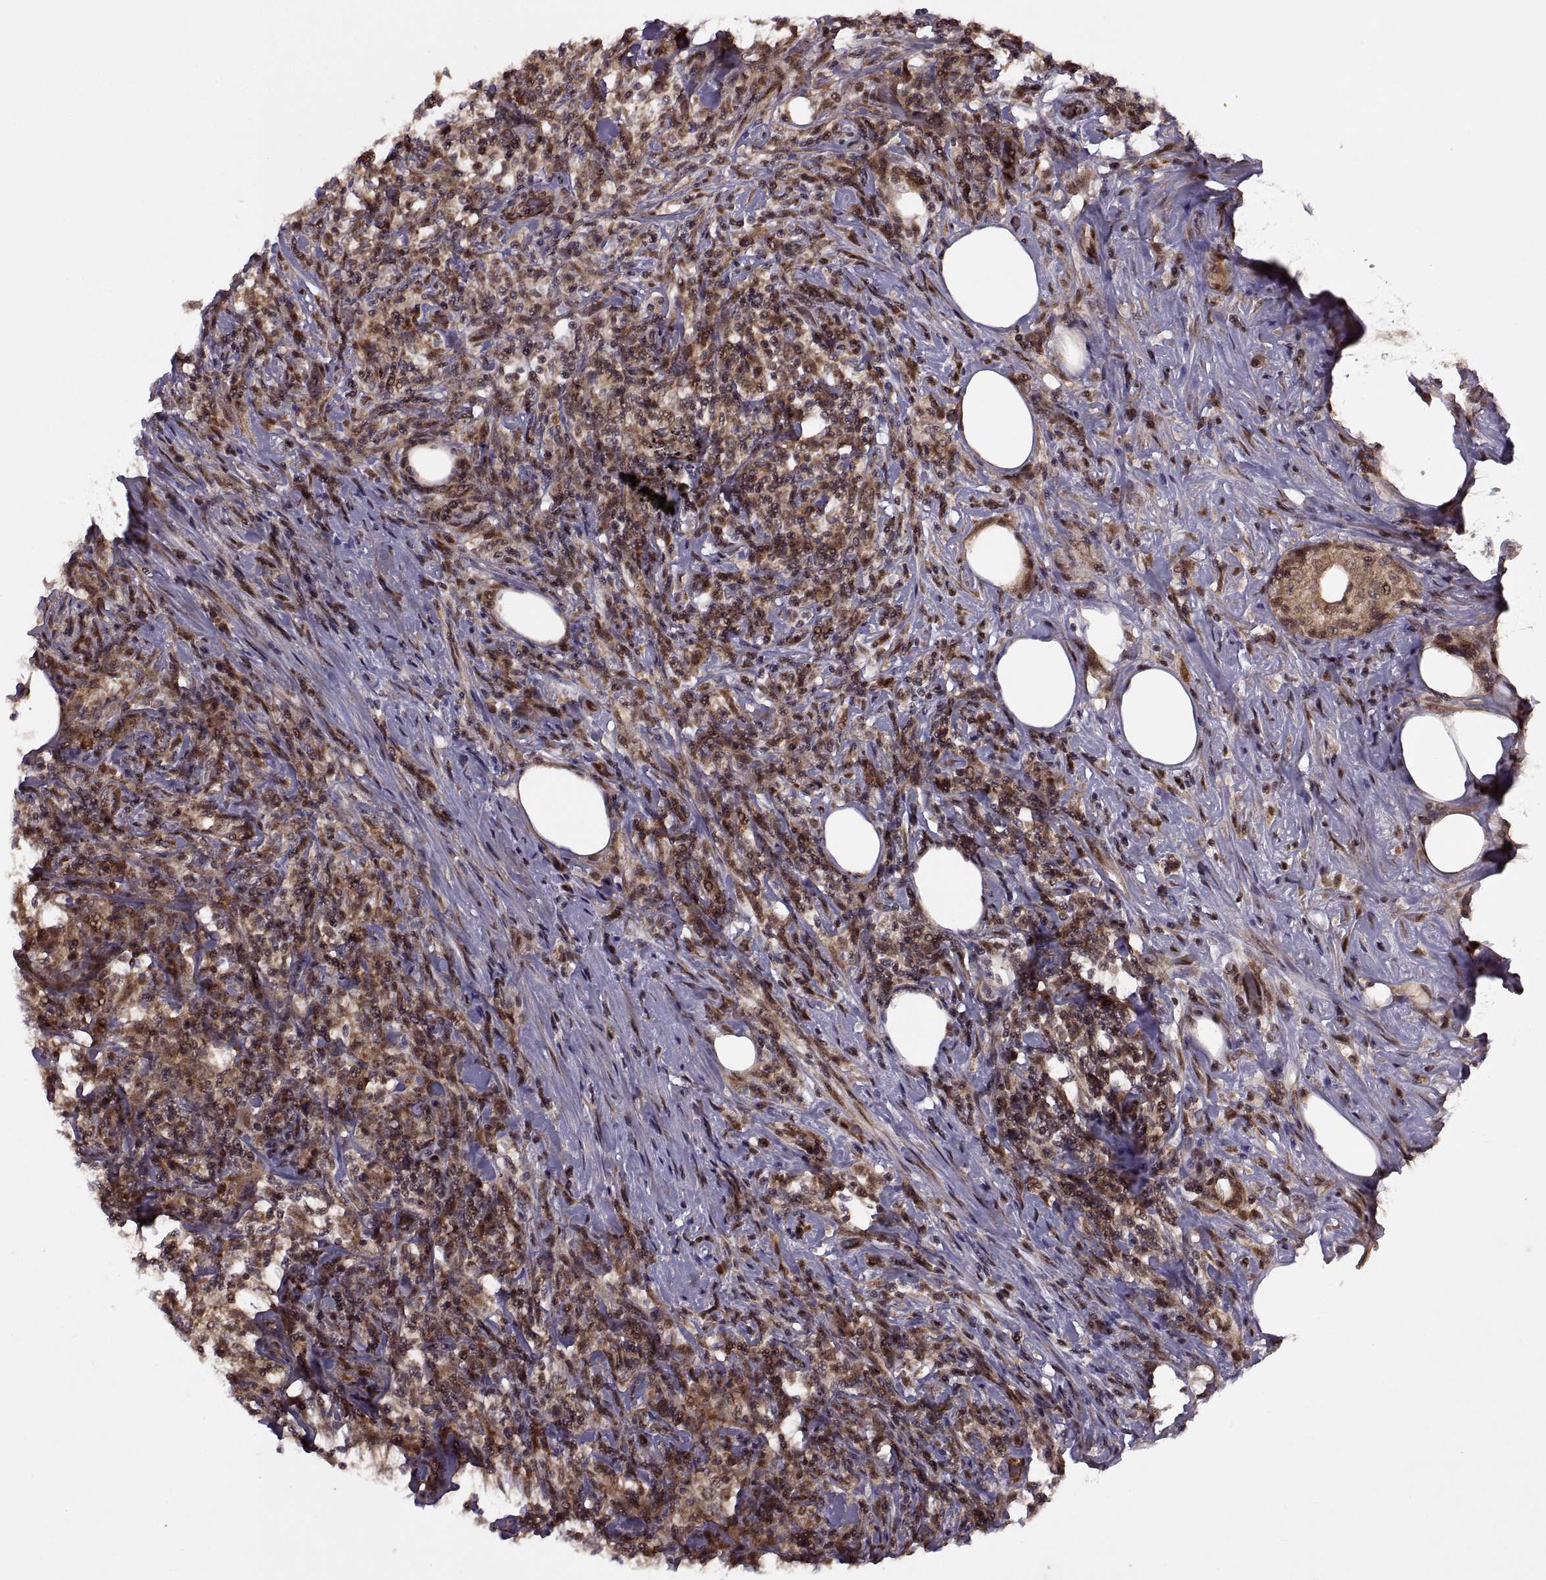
{"staining": {"intensity": "moderate", "quantity": ">75%", "location": "cytoplasmic/membranous"}, "tissue": "lymphoma", "cell_type": "Tumor cells", "image_type": "cancer", "snomed": [{"axis": "morphology", "description": "Malignant lymphoma, non-Hodgkin's type, High grade"}, {"axis": "topography", "description": "Lymph node"}], "caption": "The micrograph displays a brown stain indicating the presence of a protein in the cytoplasmic/membranous of tumor cells in lymphoma. The staining was performed using DAB, with brown indicating positive protein expression. Nuclei are stained blue with hematoxylin.", "gene": "PTOV1", "patient": {"sex": "female", "age": 84}}